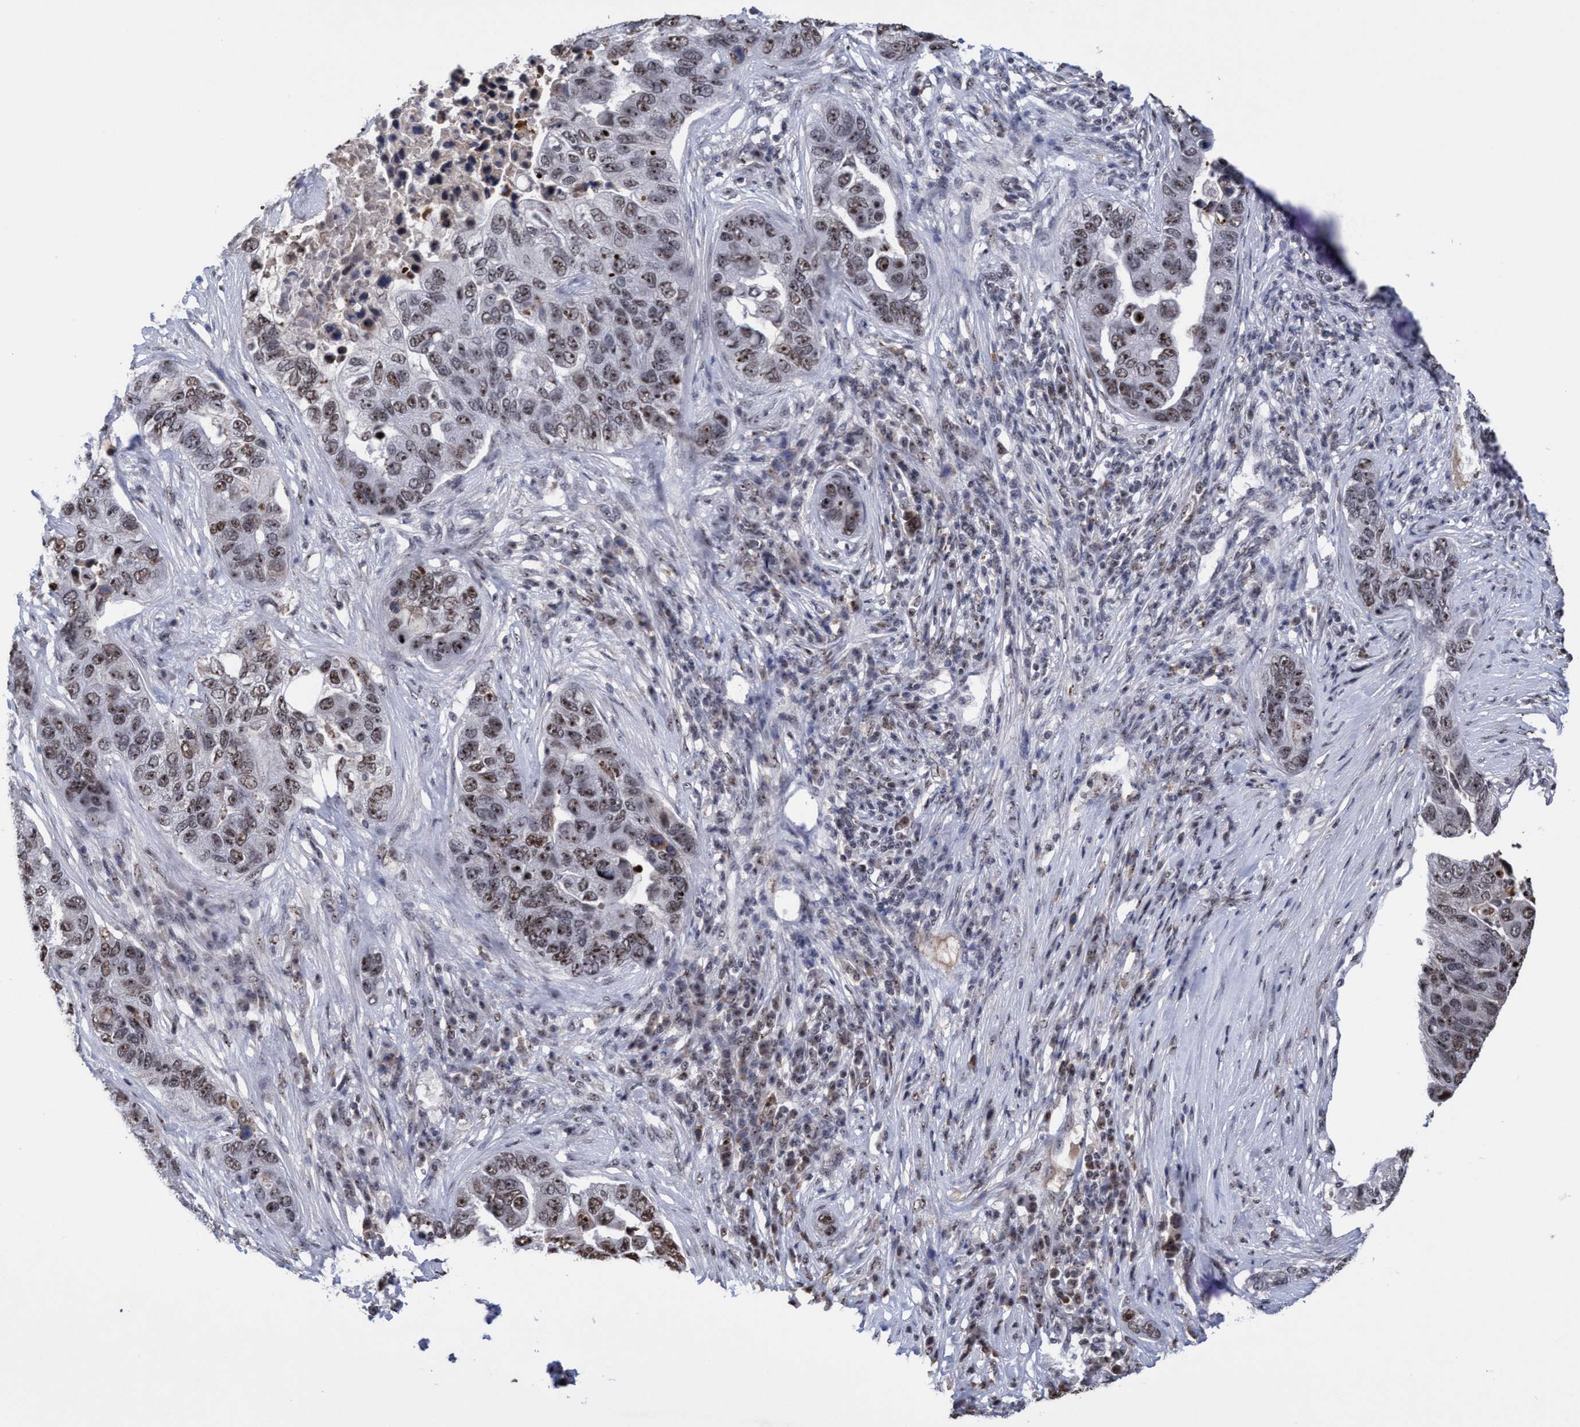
{"staining": {"intensity": "moderate", "quantity": ">75%", "location": "nuclear"}, "tissue": "pancreatic cancer", "cell_type": "Tumor cells", "image_type": "cancer", "snomed": [{"axis": "morphology", "description": "Adenocarcinoma, NOS"}, {"axis": "topography", "description": "Pancreas"}], "caption": "The image demonstrates staining of adenocarcinoma (pancreatic), revealing moderate nuclear protein expression (brown color) within tumor cells. (DAB IHC with brightfield microscopy, high magnification).", "gene": "EFCAB10", "patient": {"sex": "female", "age": 61}}